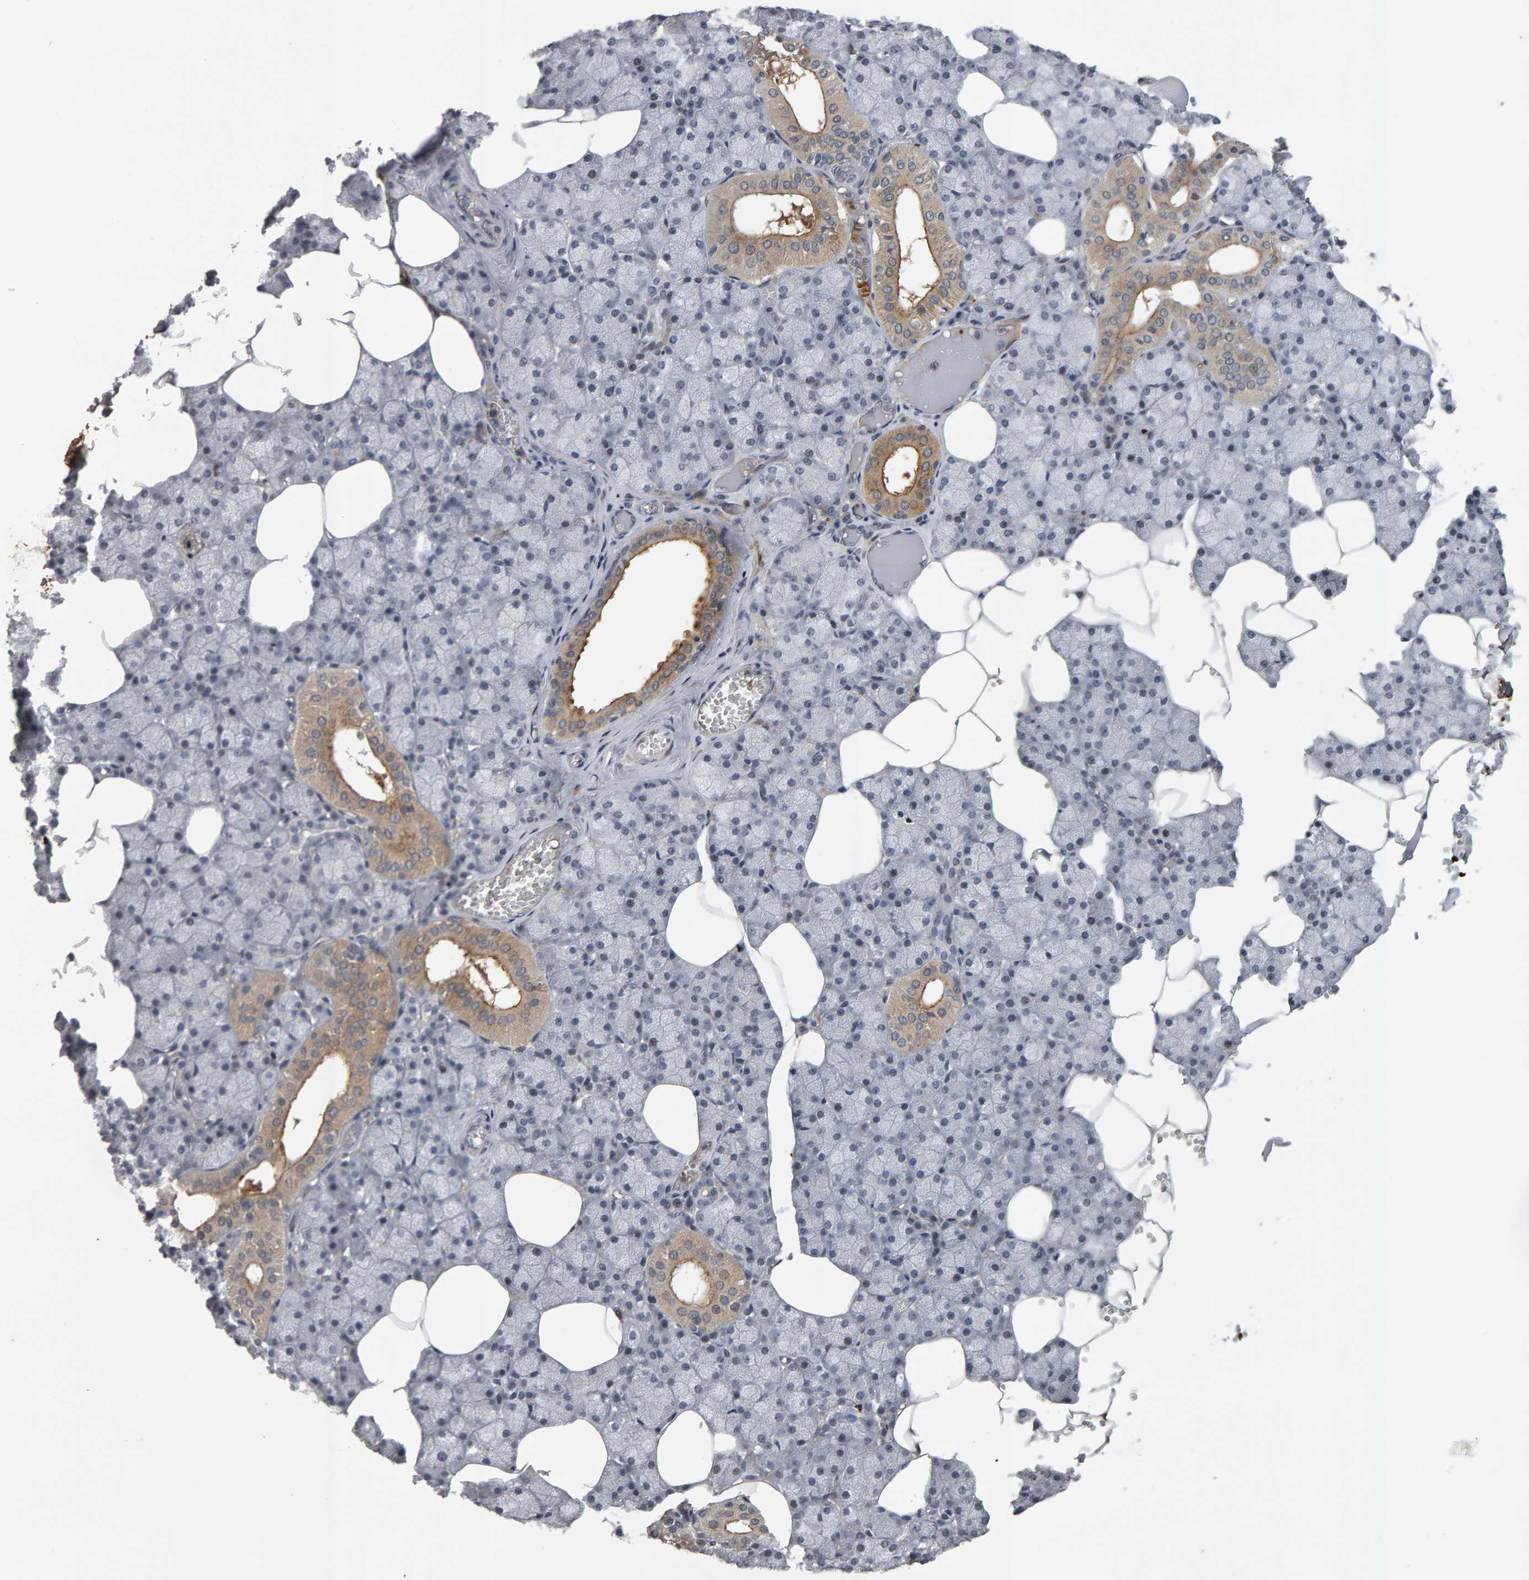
{"staining": {"intensity": "moderate", "quantity": "<25%", "location": "cytoplasmic/membranous"}, "tissue": "salivary gland", "cell_type": "Glandular cells", "image_type": "normal", "snomed": [{"axis": "morphology", "description": "Normal tissue, NOS"}, {"axis": "topography", "description": "Salivary gland"}], "caption": "A histopathology image of human salivary gland stained for a protein reveals moderate cytoplasmic/membranous brown staining in glandular cells.", "gene": "IPO8", "patient": {"sex": "male", "age": 62}}